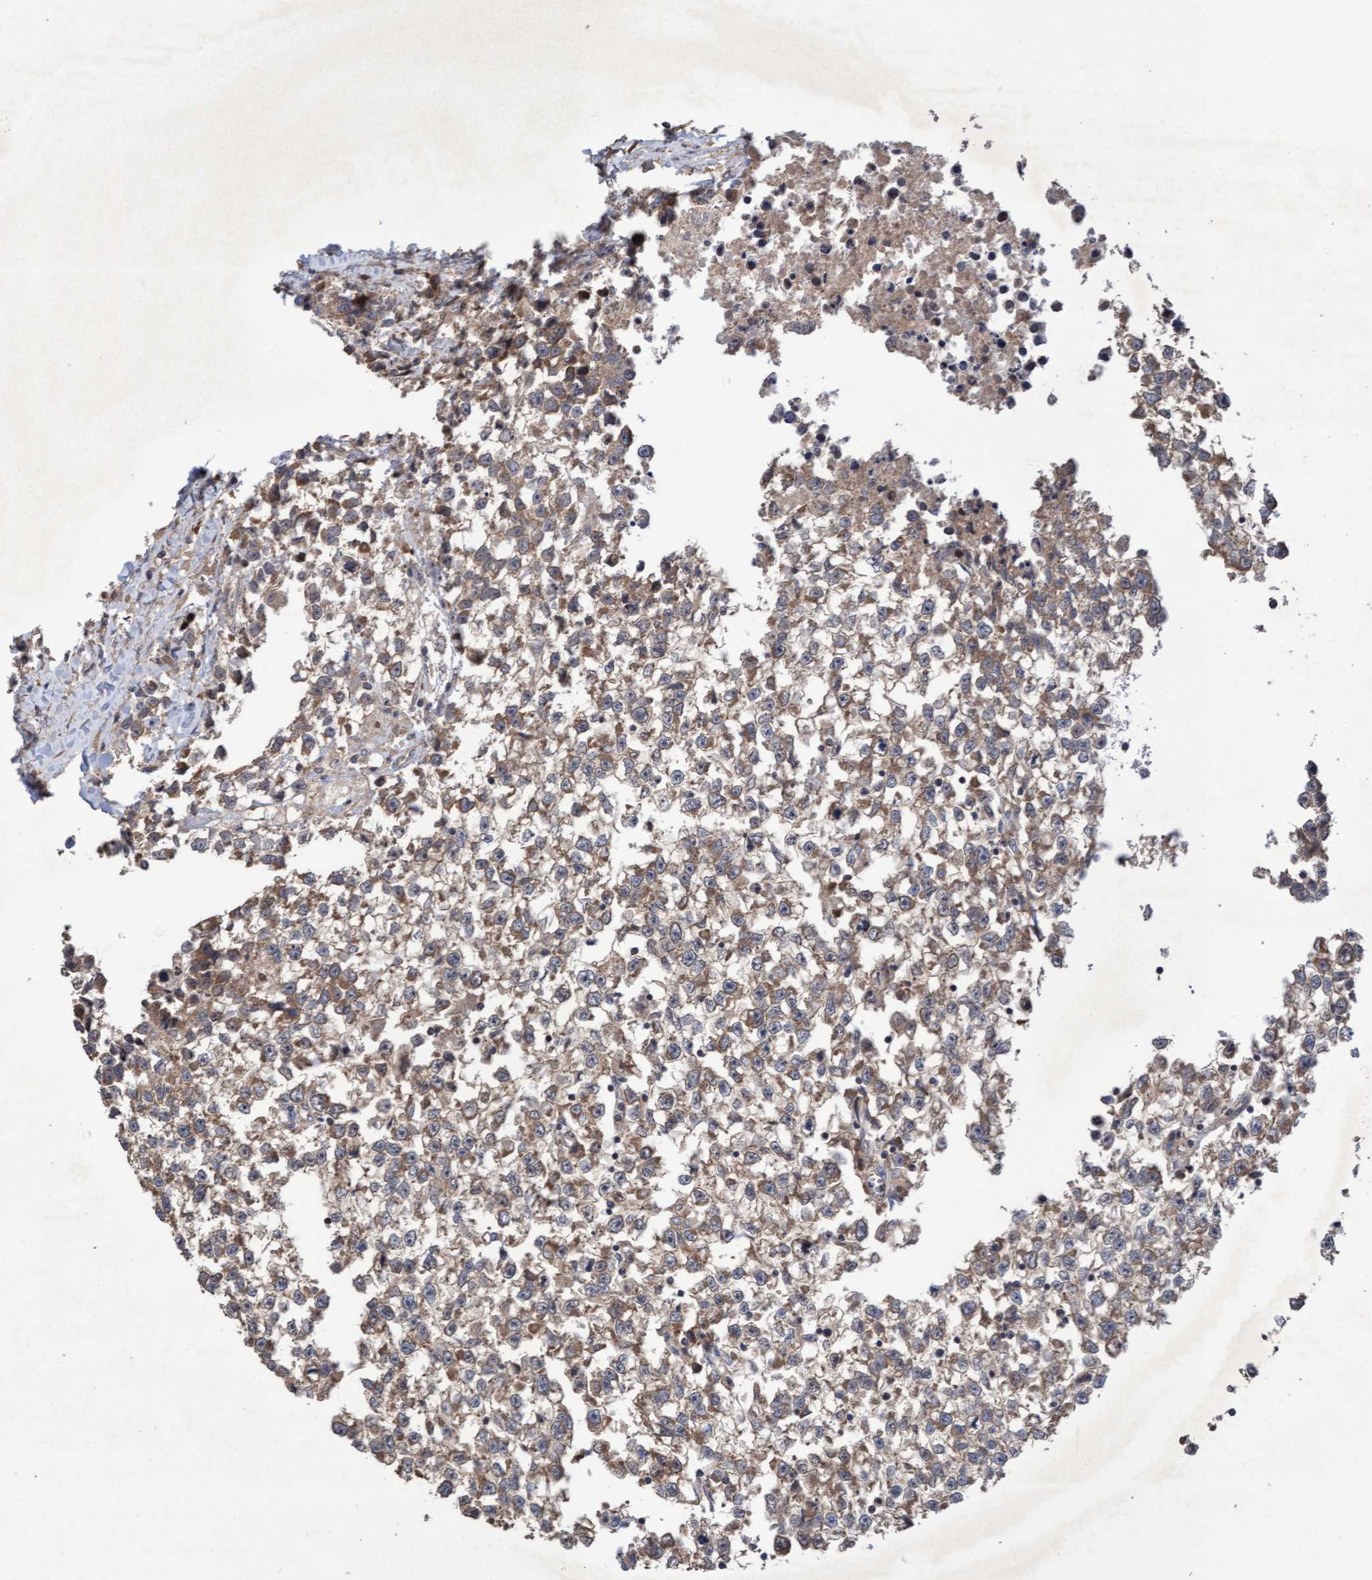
{"staining": {"intensity": "moderate", "quantity": ">75%", "location": "cytoplasmic/membranous"}, "tissue": "testis cancer", "cell_type": "Tumor cells", "image_type": "cancer", "snomed": [{"axis": "morphology", "description": "Seminoma, NOS"}, {"axis": "morphology", "description": "Carcinoma, Embryonal, NOS"}, {"axis": "topography", "description": "Testis"}], "caption": "DAB immunohistochemical staining of testis cancer displays moderate cytoplasmic/membranous protein positivity in about >75% of tumor cells. The protein of interest is shown in brown color, while the nuclei are stained blue.", "gene": "ELP5", "patient": {"sex": "male", "age": 51}}